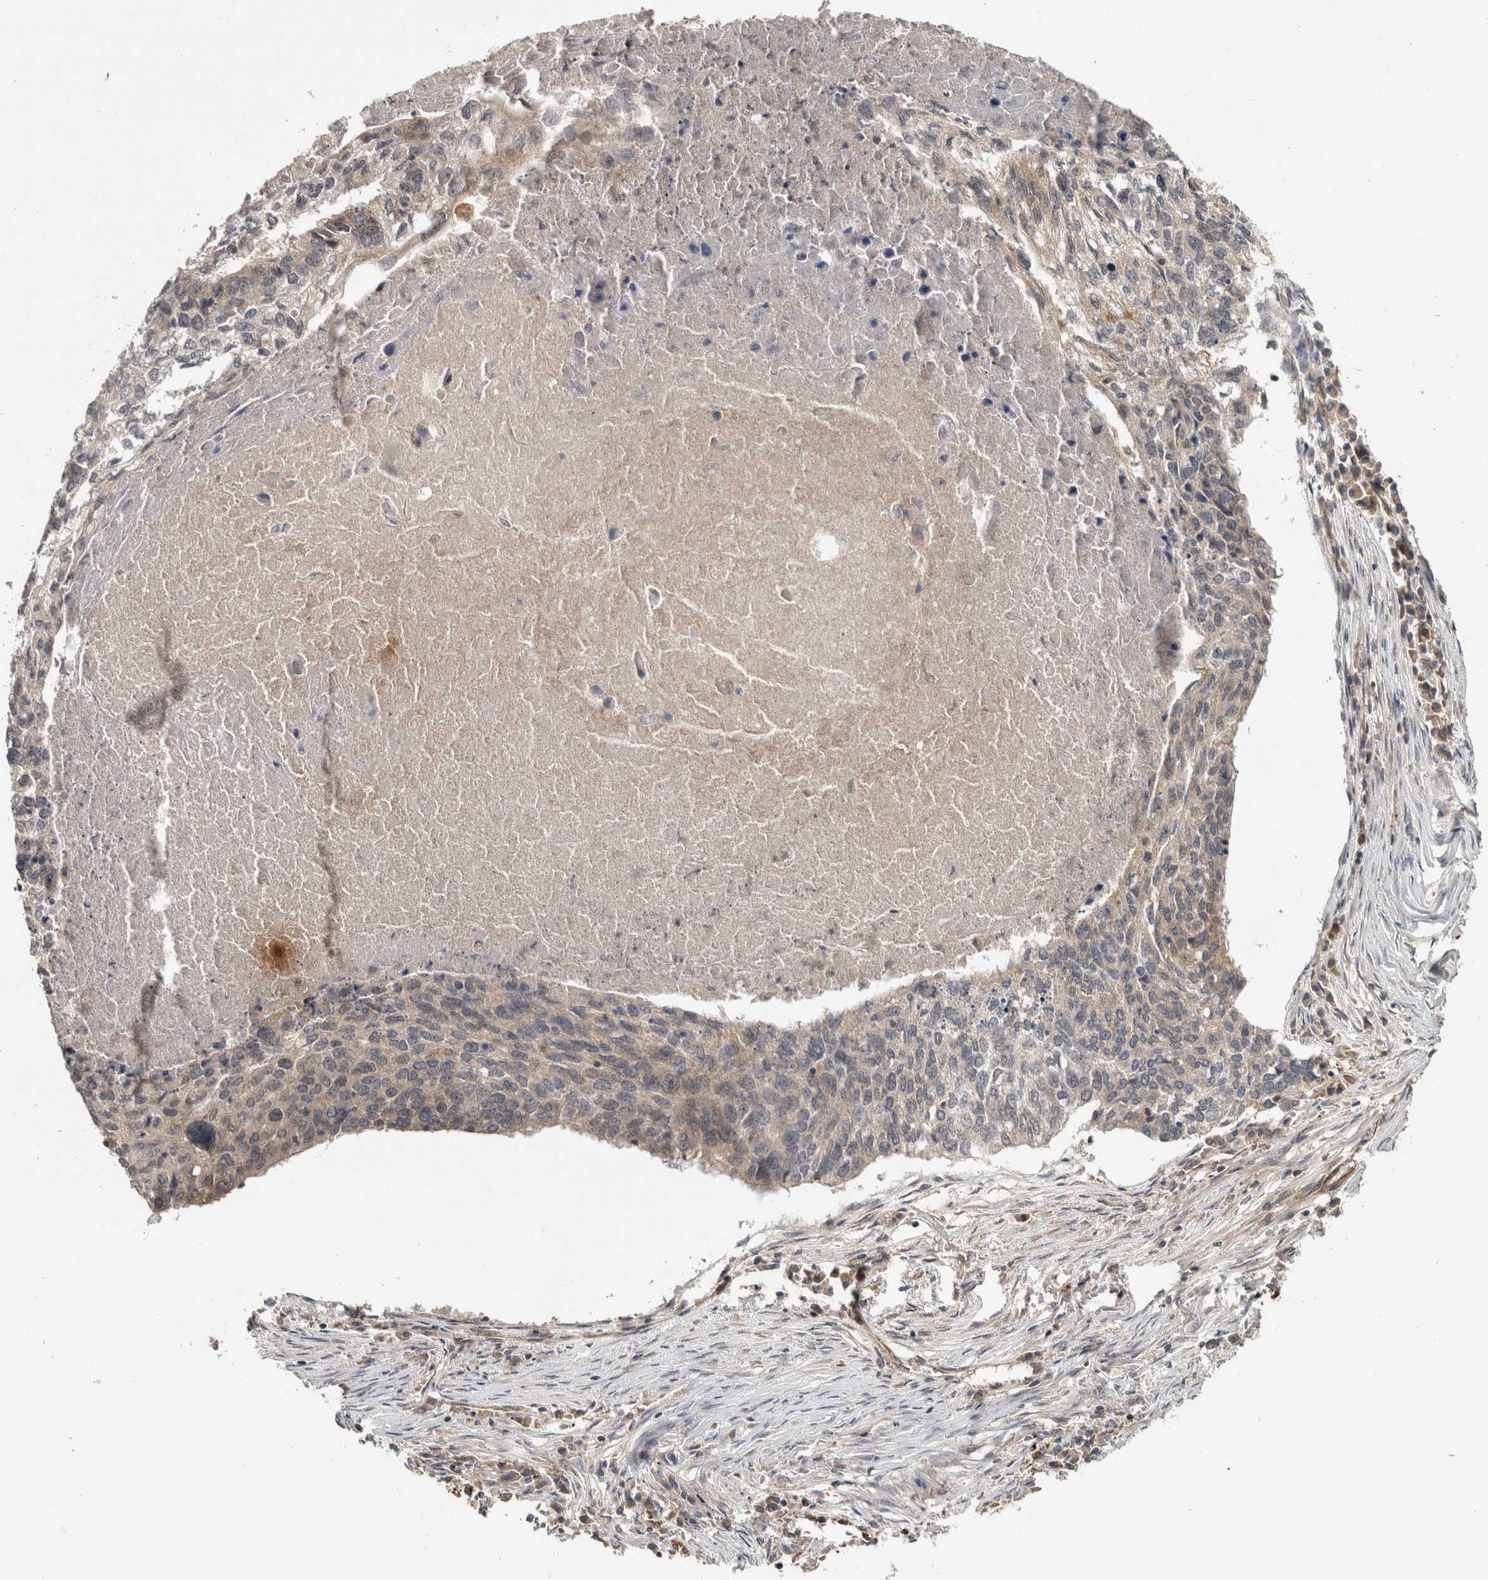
{"staining": {"intensity": "negative", "quantity": "none", "location": "none"}, "tissue": "lung cancer", "cell_type": "Tumor cells", "image_type": "cancer", "snomed": [{"axis": "morphology", "description": "Squamous cell carcinoma, NOS"}, {"axis": "topography", "description": "Lung"}], "caption": "High power microscopy micrograph of an immunohistochemistry (IHC) micrograph of lung squamous cell carcinoma, revealing no significant expression in tumor cells.", "gene": "HMOX2", "patient": {"sex": "female", "age": 63}}